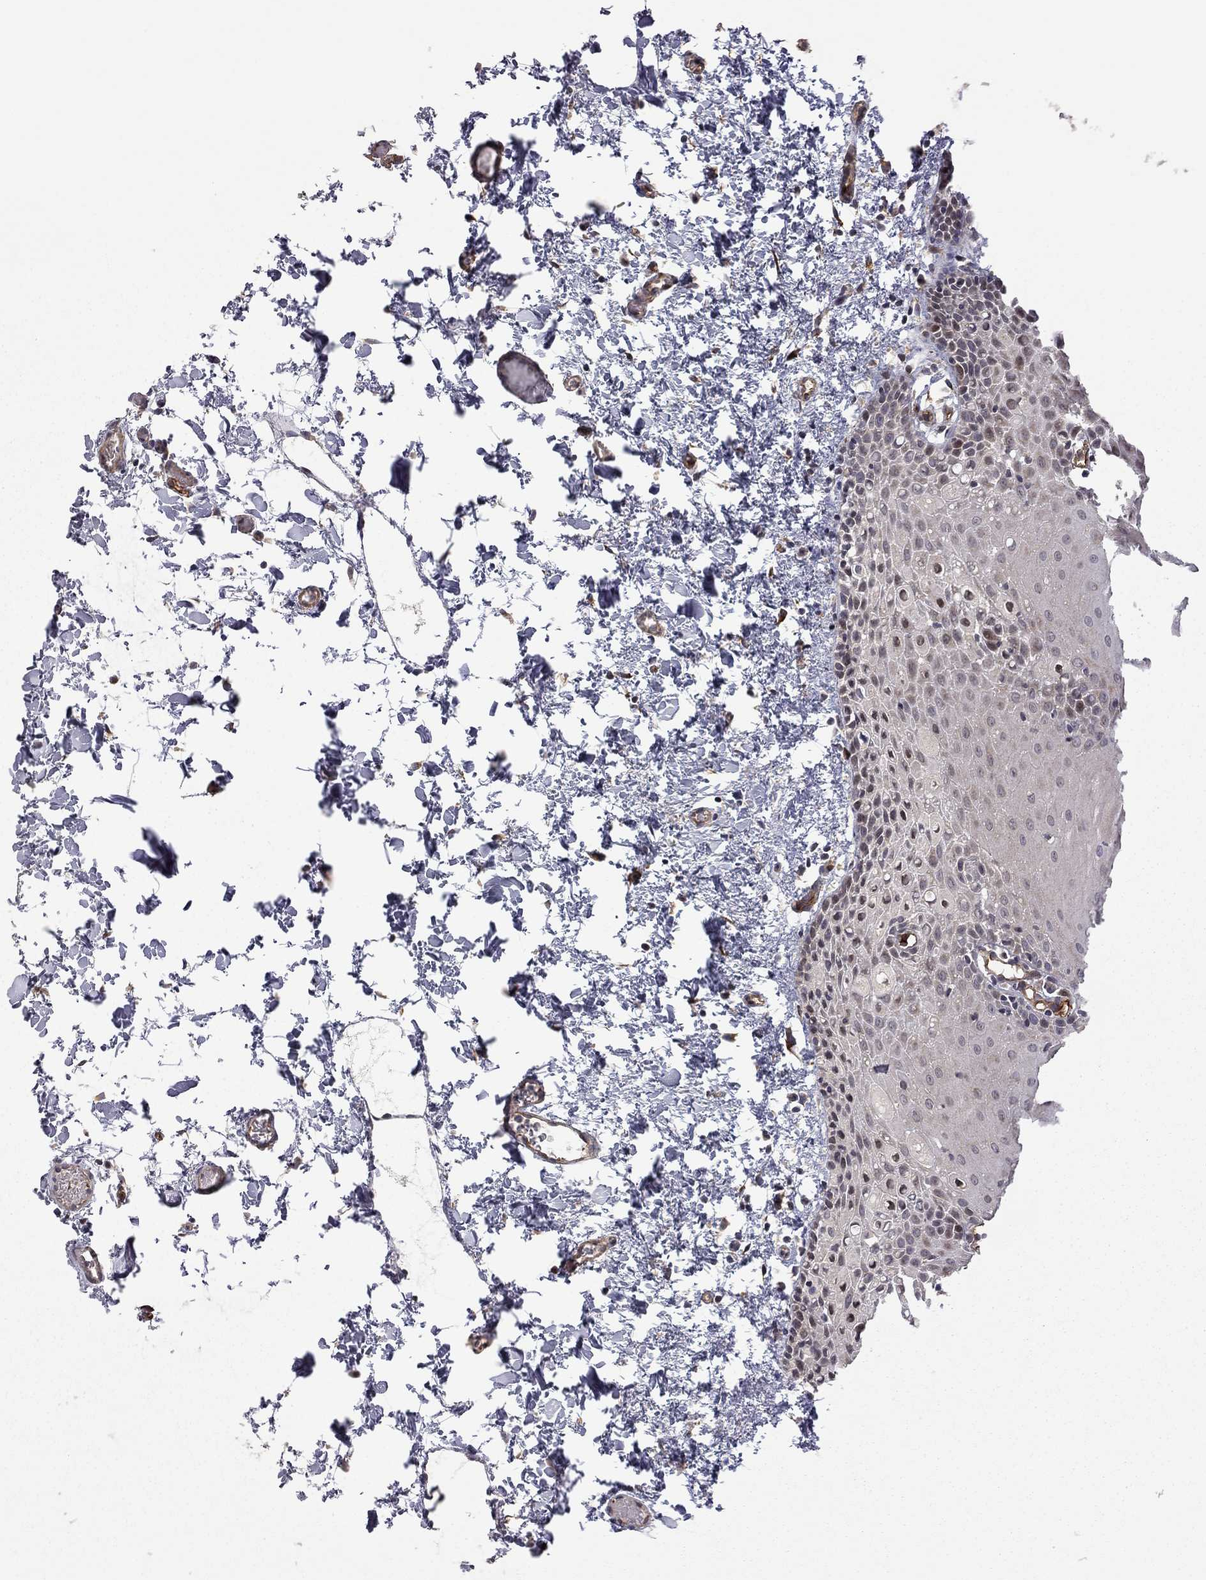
{"staining": {"intensity": "negative", "quantity": "none", "location": "none"}, "tissue": "oral mucosa", "cell_type": "Squamous epithelial cells", "image_type": "normal", "snomed": [{"axis": "morphology", "description": "Normal tissue, NOS"}, {"axis": "topography", "description": "Oral tissue"}], "caption": "Immunohistochemistry photomicrograph of benign oral mucosa: human oral mucosa stained with DAB displays no significant protein positivity in squamous epithelial cells.", "gene": "EXOC3L2", "patient": {"sex": "male", "age": 81}}